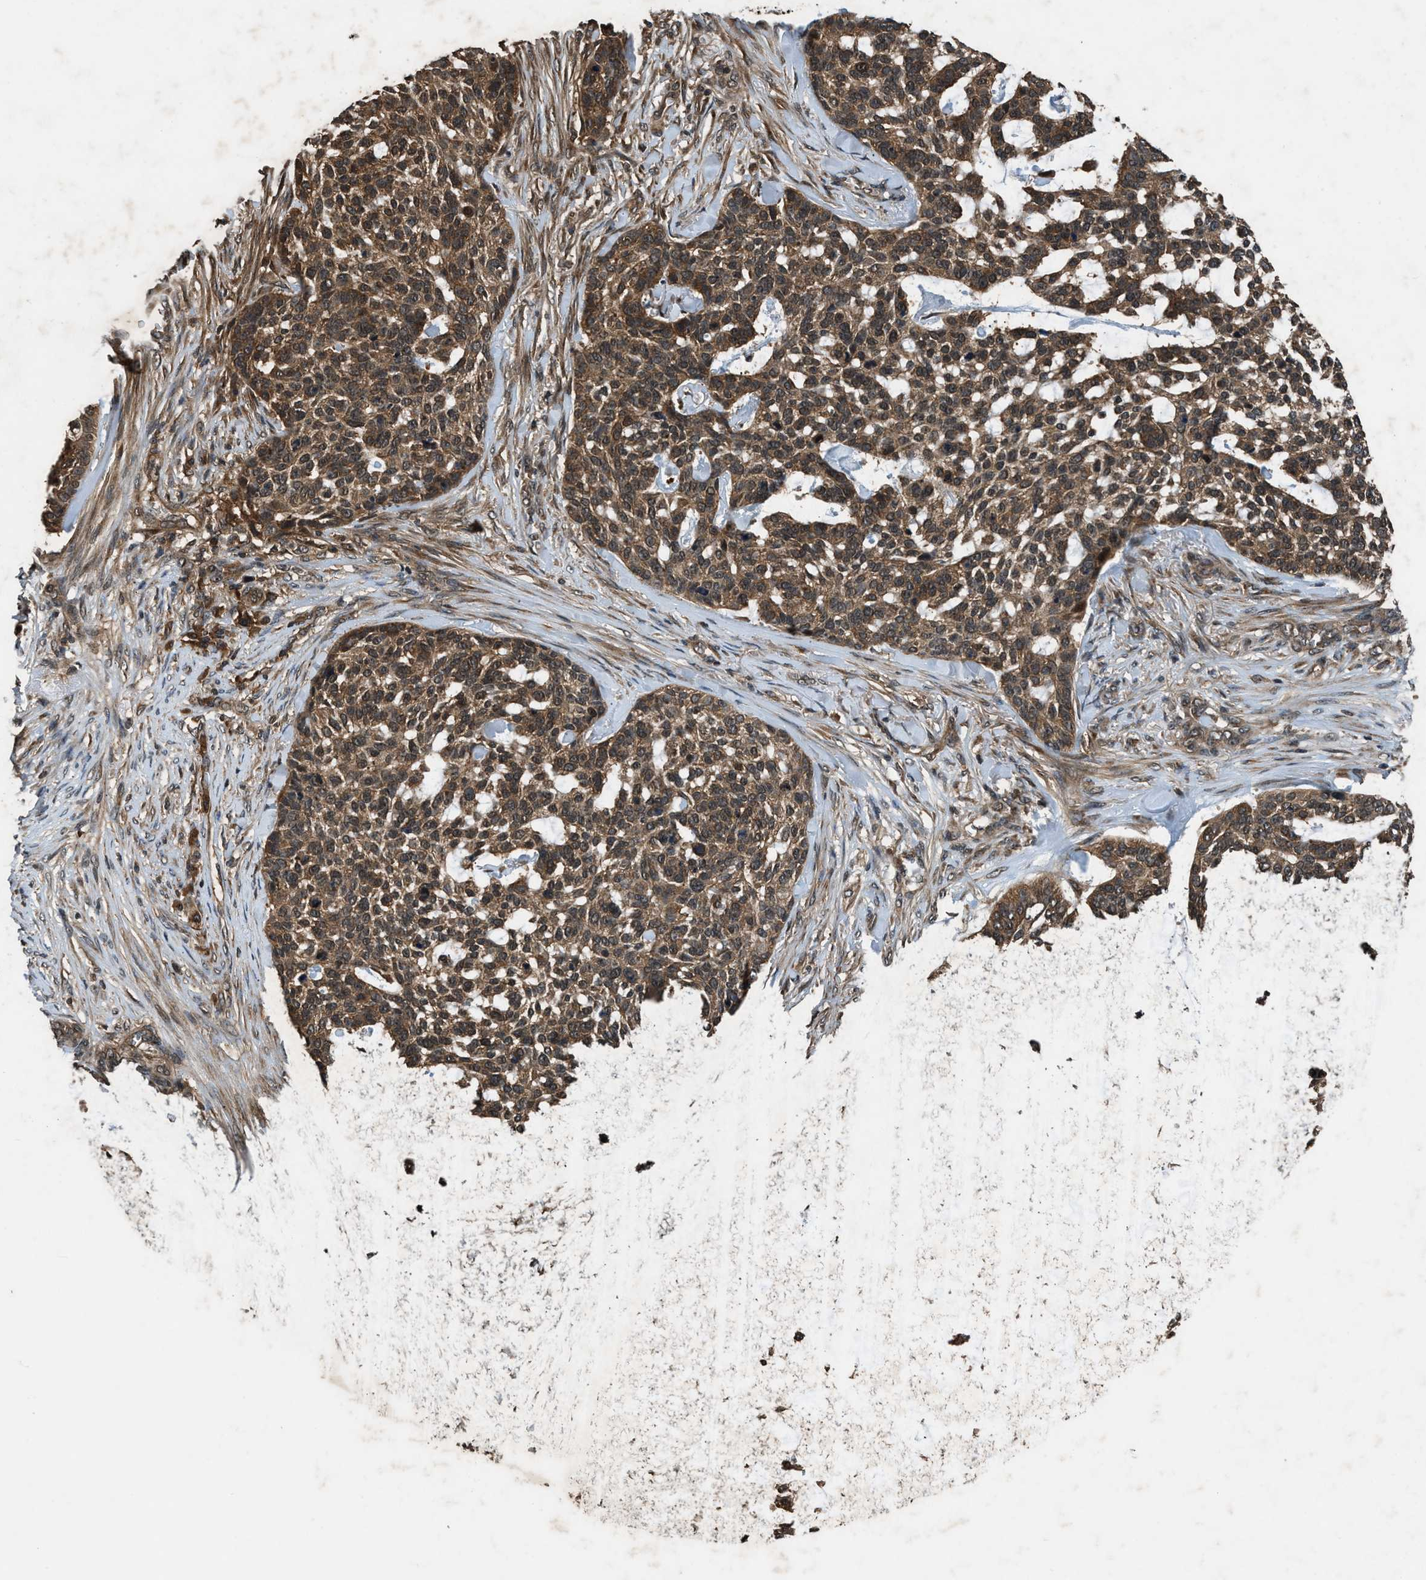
{"staining": {"intensity": "moderate", "quantity": ">75%", "location": "cytoplasmic/membranous"}, "tissue": "skin cancer", "cell_type": "Tumor cells", "image_type": "cancer", "snomed": [{"axis": "morphology", "description": "Basal cell carcinoma"}, {"axis": "topography", "description": "Skin"}], "caption": "Brown immunohistochemical staining in skin cancer shows moderate cytoplasmic/membranous staining in about >75% of tumor cells. (DAB = brown stain, brightfield microscopy at high magnification).", "gene": "RPS6KB1", "patient": {"sex": "female", "age": 64}}